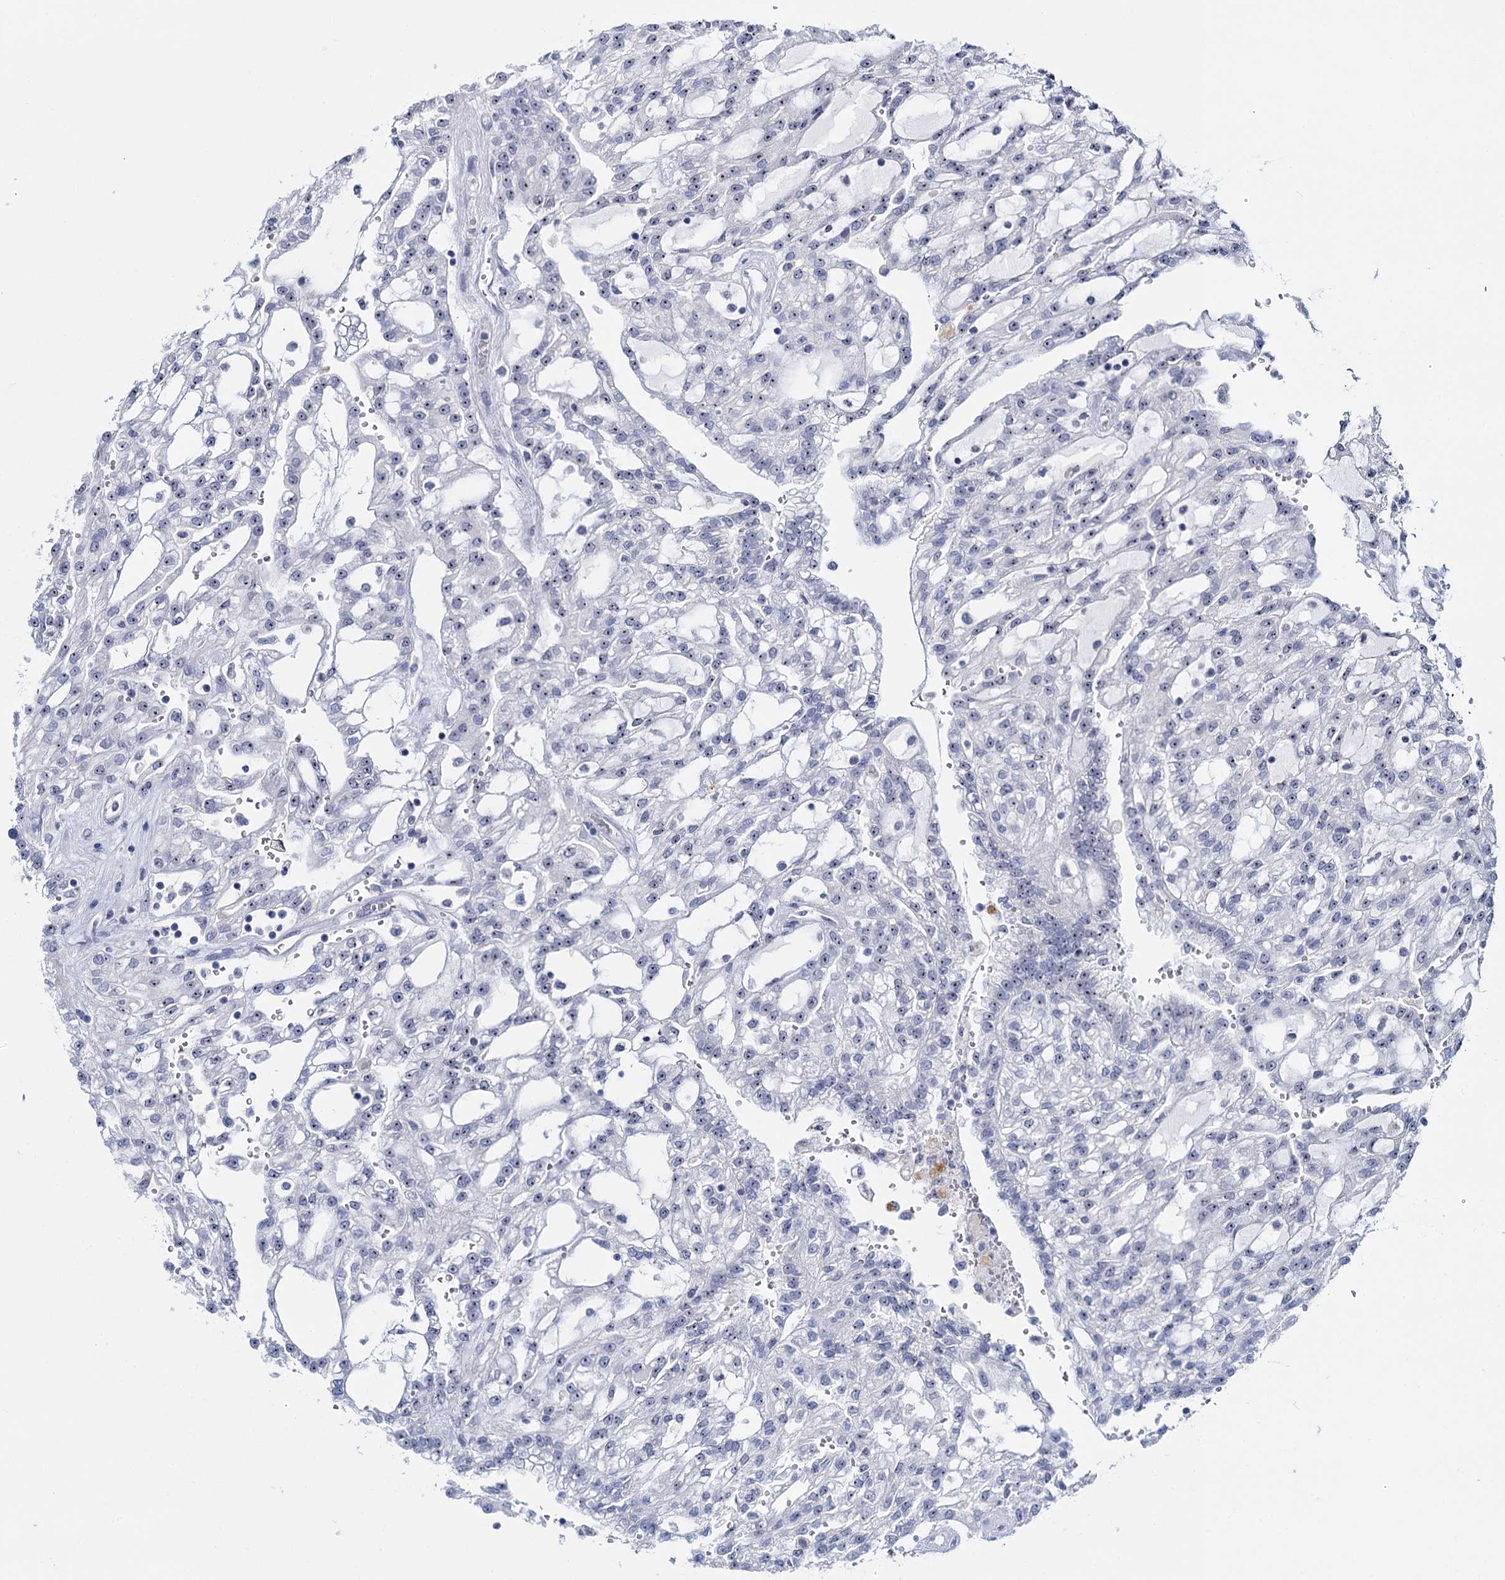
{"staining": {"intensity": "negative", "quantity": "none", "location": "none"}, "tissue": "renal cancer", "cell_type": "Tumor cells", "image_type": "cancer", "snomed": [{"axis": "morphology", "description": "Adenocarcinoma, NOS"}, {"axis": "topography", "description": "Kidney"}], "caption": "Adenocarcinoma (renal) was stained to show a protein in brown. There is no significant expression in tumor cells.", "gene": "SFN", "patient": {"sex": "male", "age": 63}}